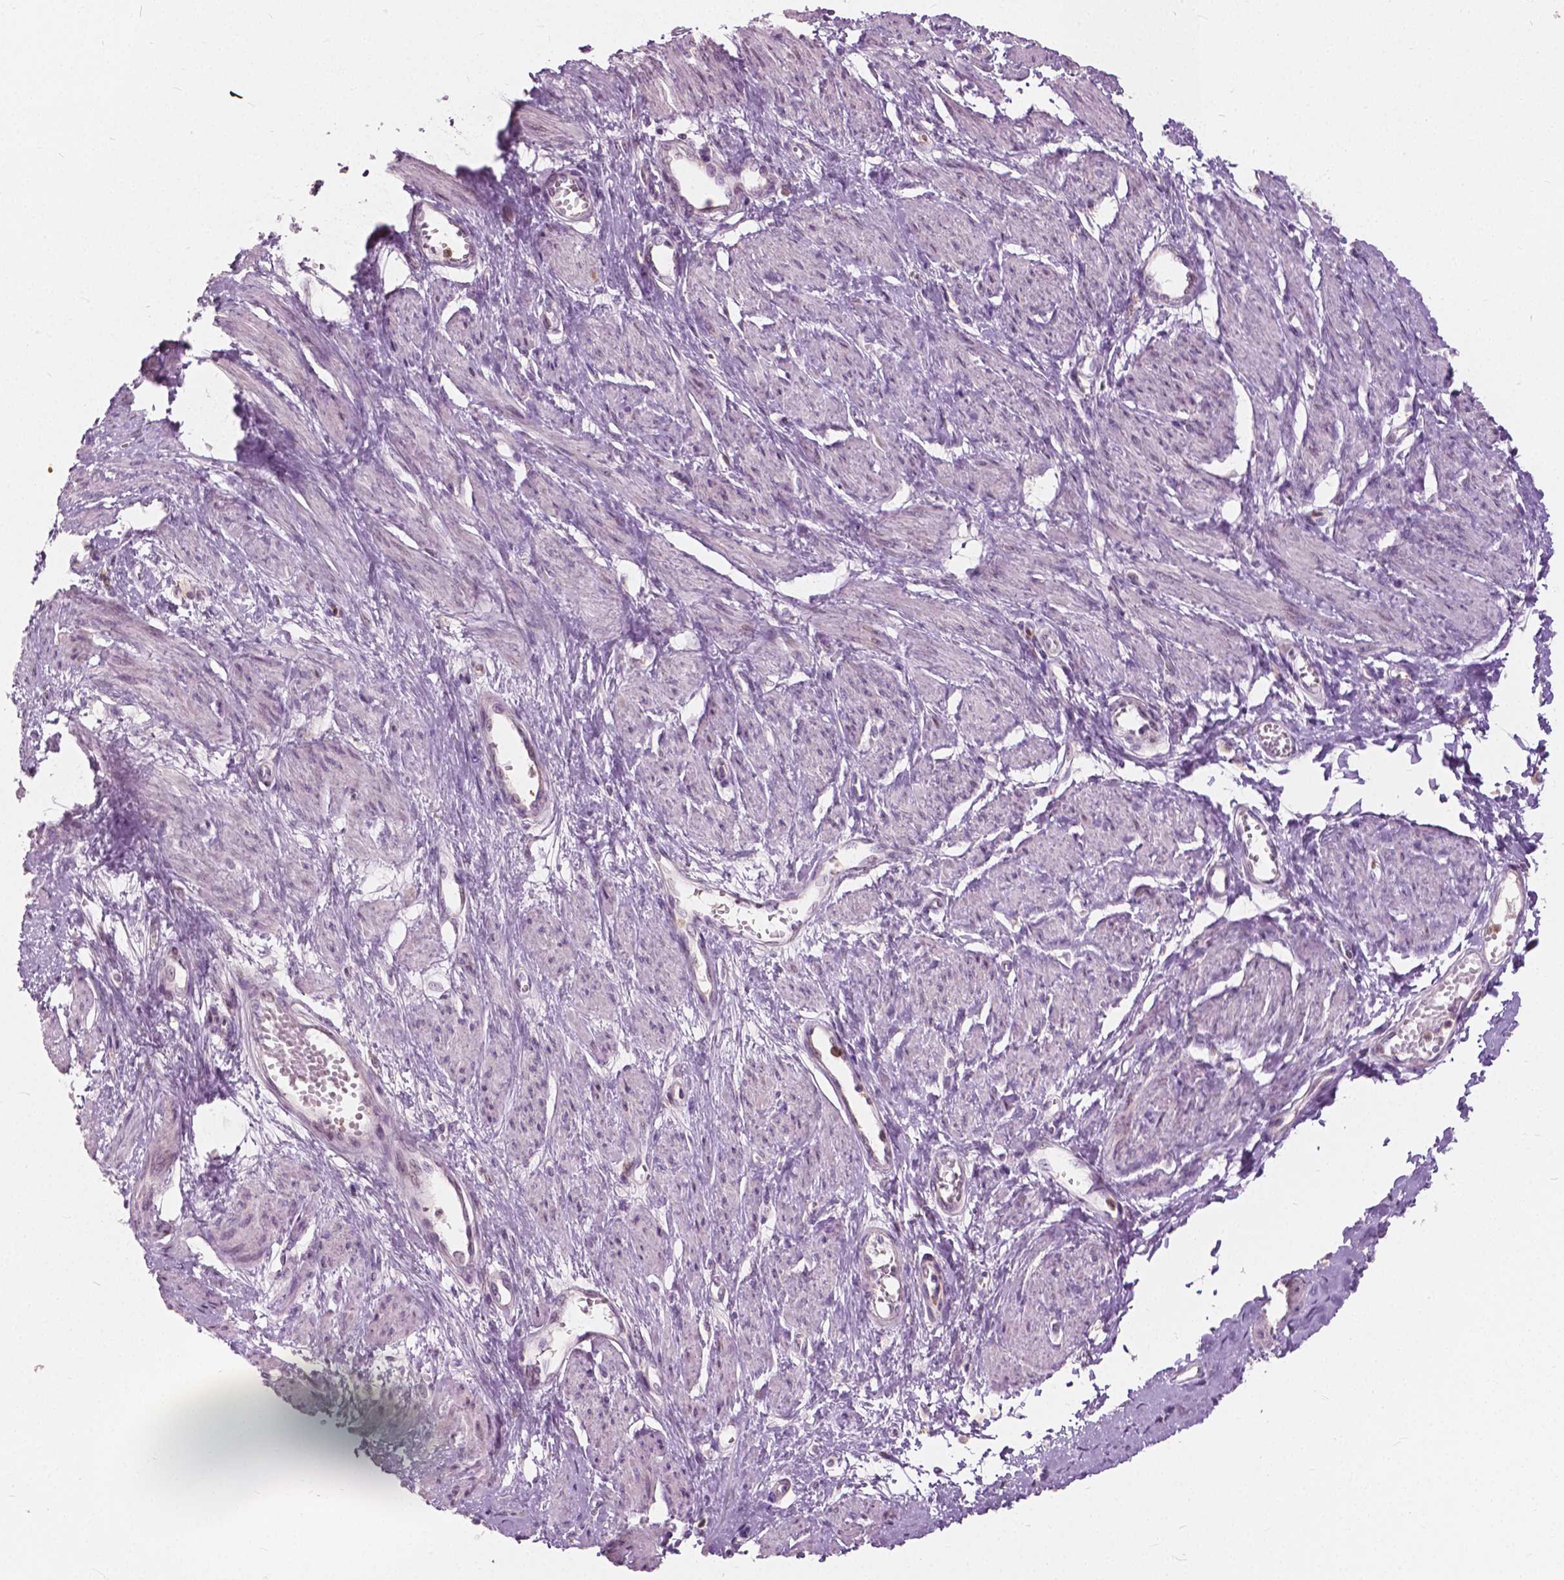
{"staining": {"intensity": "negative", "quantity": "none", "location": "none"}, "tissue": "smooth muscle", "cell_type": "Smooth muscle cells", "image_type": "normal", "snomed": [{"axis": "morphology", "description": "Normal tissue, NOS"}, {"axis": "topography", "description": "Smooth muscle"}, {"axis": "topography", "description": "Uterus"}], "caption": "The photomicrograph demonstrates no significant expression in smooth muscle cells of smooth muscle.", "gene": "DLX6", "patient": {"sex": "female", "age": 39}}